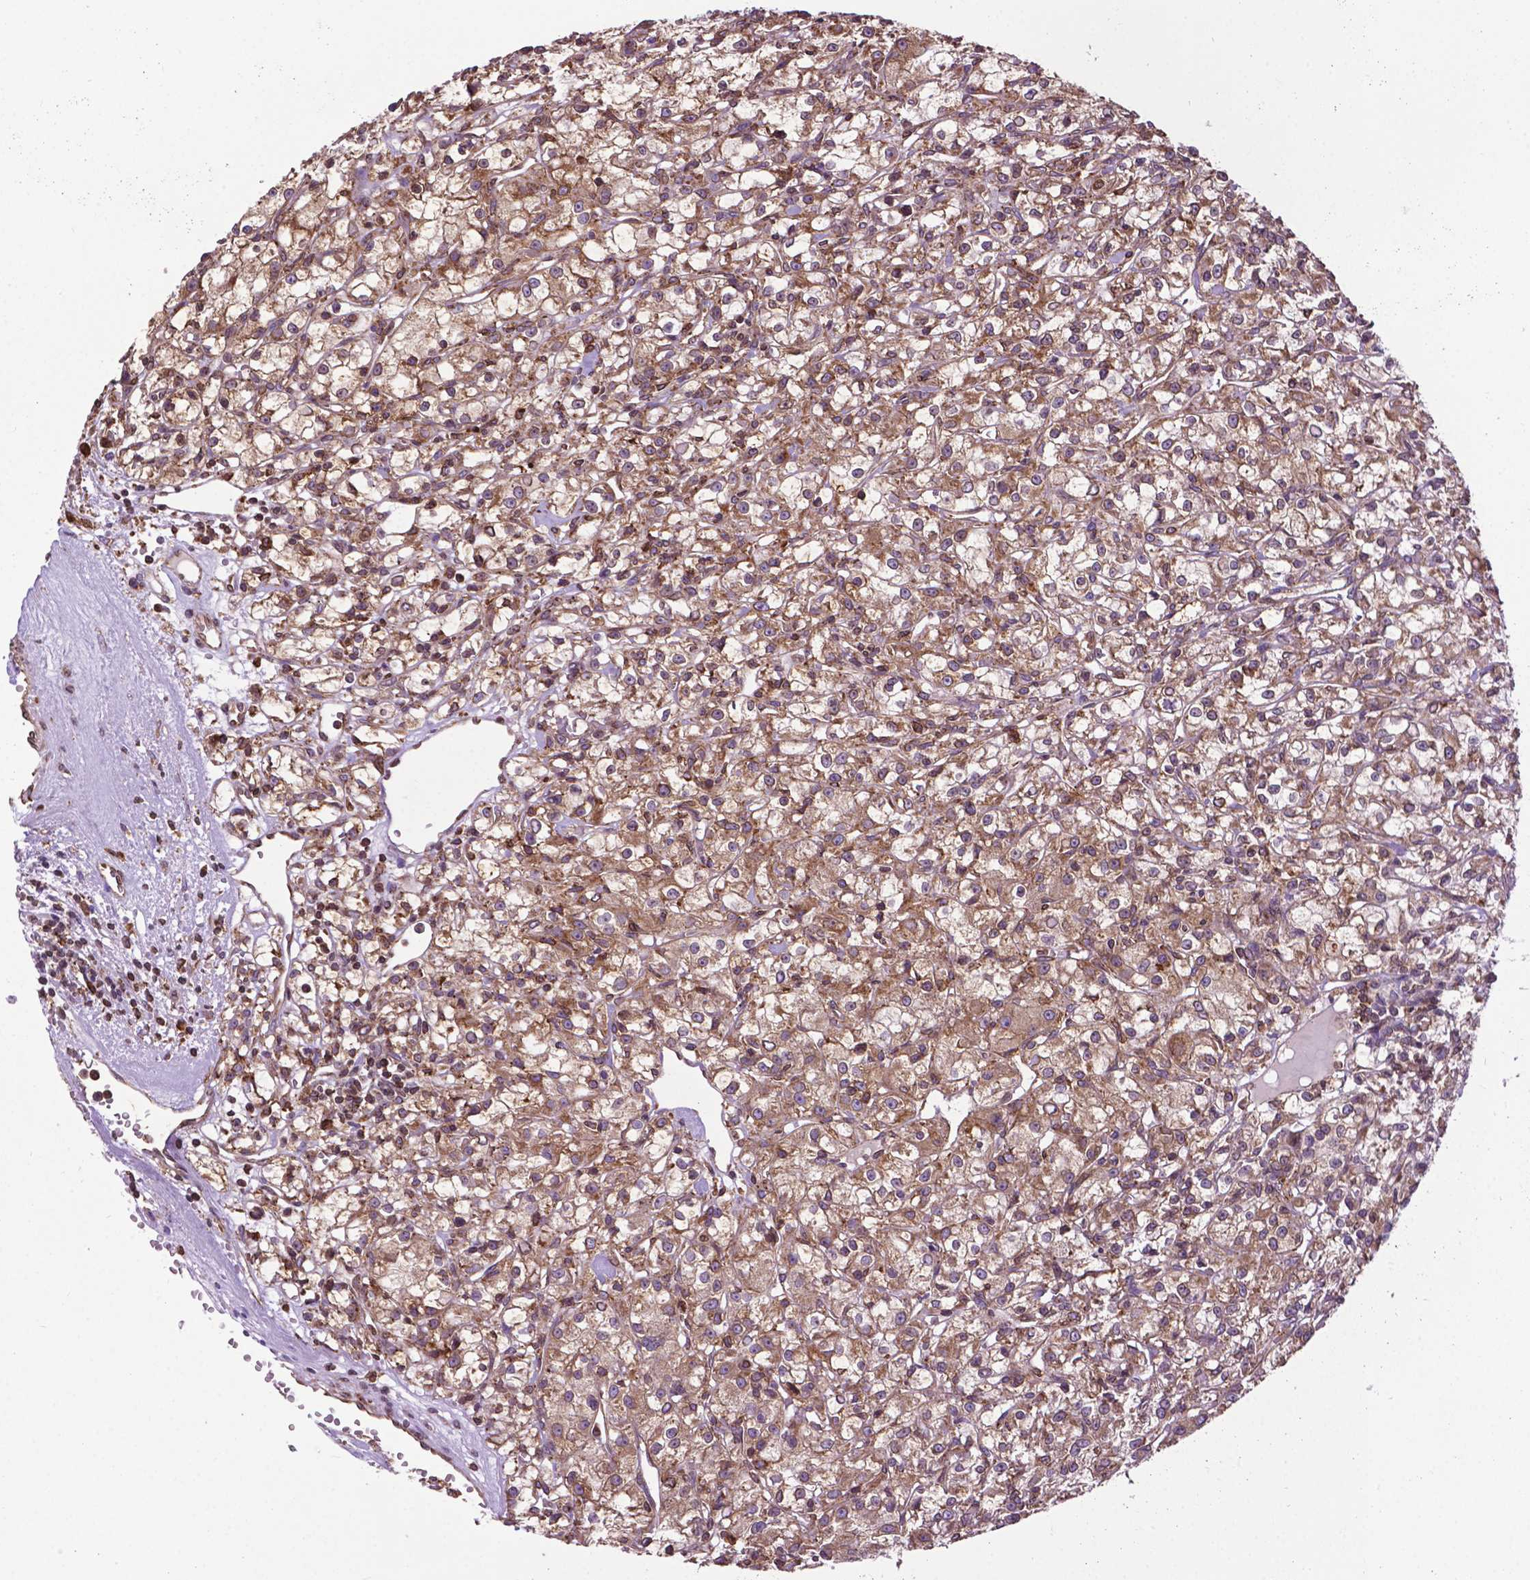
{"staining": {"intensity": "moderate", "quantity": "25%-75%", "location": "cytoplasmic/membranous"}, "tissue": "renal cancer", "cell_type": "Tumor cells", "image_type": "cancer", "snomed": [{"axis": "morphology", "description": "Adenocarcinoma, NOS"}, {"axis": "topography", "description": "Kidney"}], "caption": "Renal cancer (adenocarcinoma) was stained to show a protein in brown. There is medium levels of moderate cytoplasmic/membranous positivity in approximately 25%-75% of tumor cells.", "gene": "GANAB", "patient": {"sex": "female", "age": 59}}